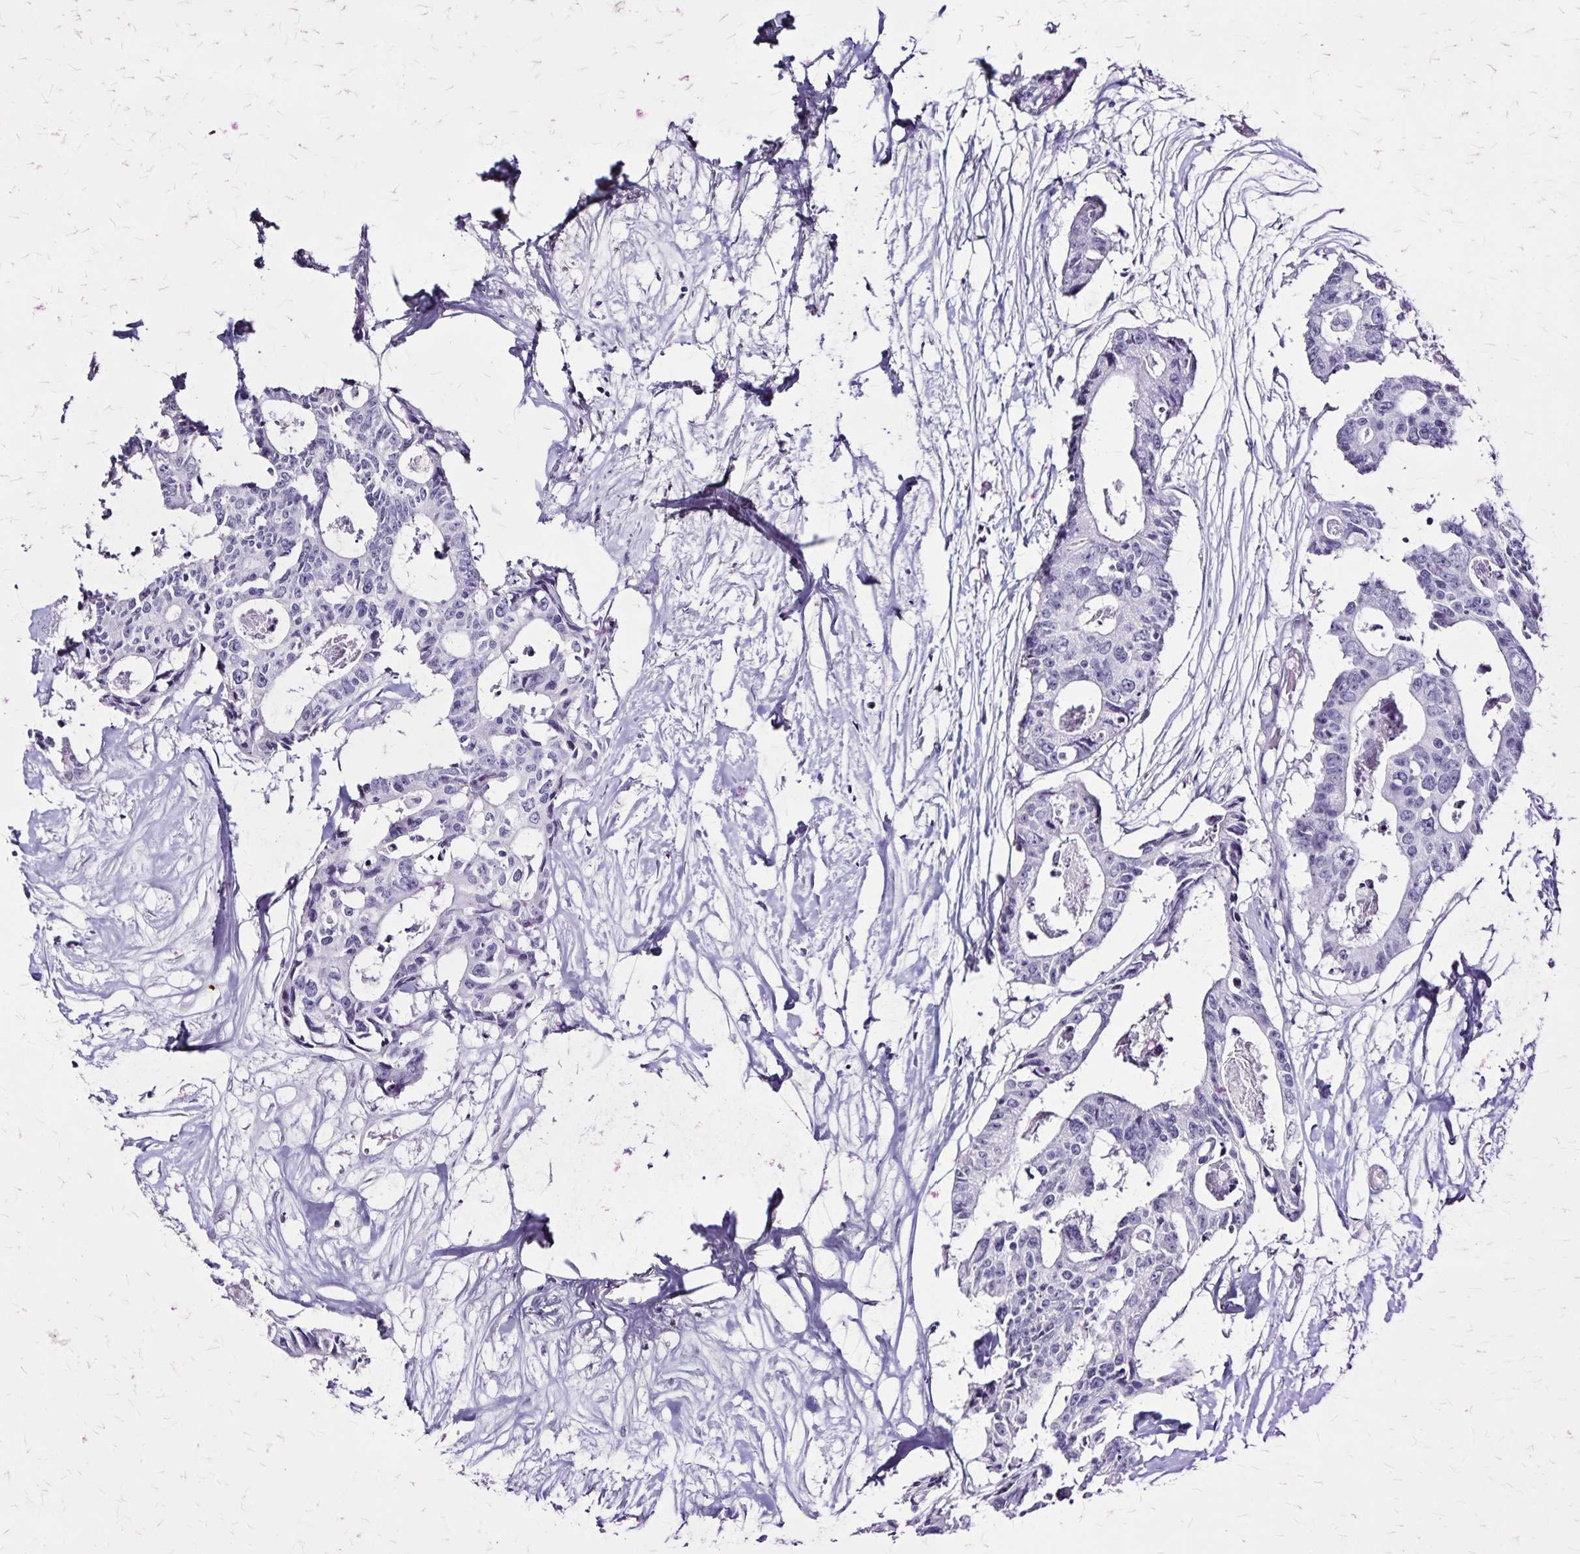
{"staining": {"intensity": "negative", "quantity": "none", "location": "none"}, "tissue": "colorectal cancer", "cell_type": "Tumor cells", "image_type": "cancer", "snomed": [{"axis": "morphology", "description": "Adenocarcinoma, NOS"}, {"axis": "topography", "description": "Rectum"}], "caption": "A high-resolution histopathology image shows IHC staining of colorectal cancer (adenocarcinoma), which reveals no significant expression in tumor cells.", "gene": "KRT2", "patient": {"sex": "male", "age": 57}}